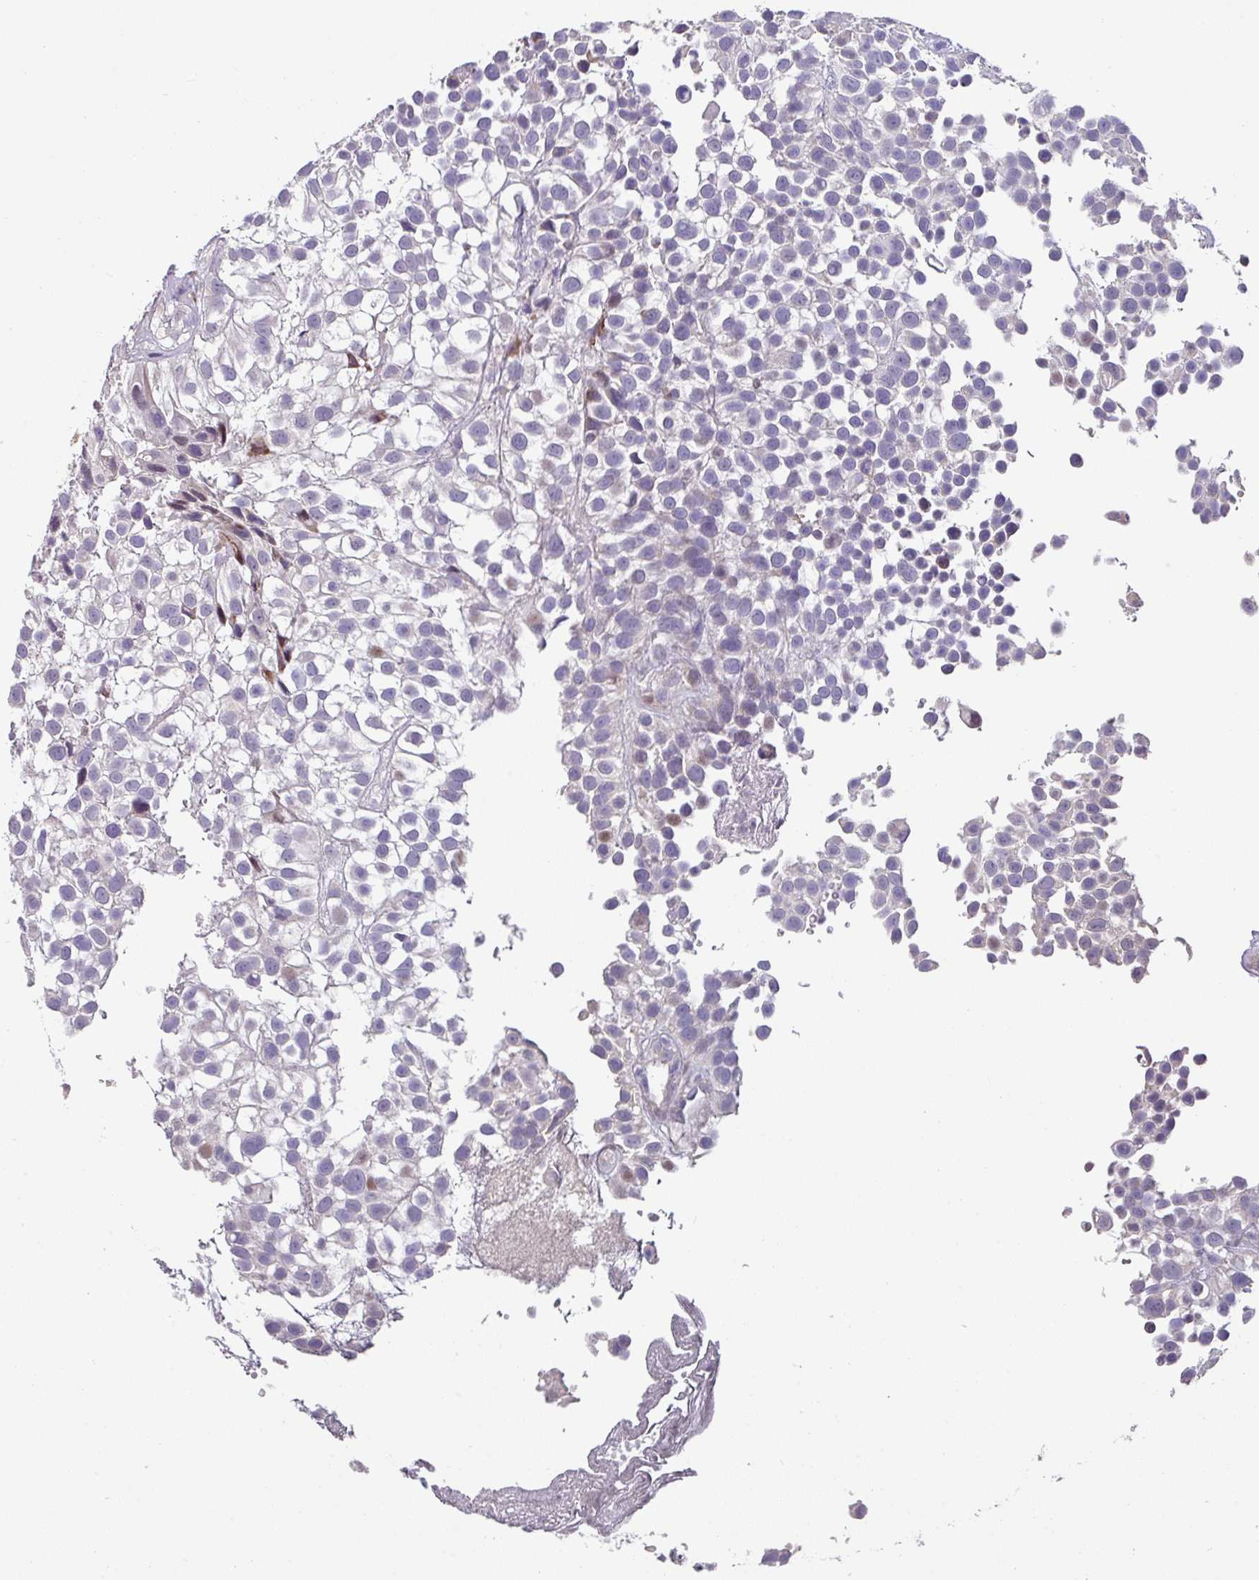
{"staining": {"intensity": "negative", "quantity": "none", "location": "none"}, "tissue": "urothelial cancer", "cell_type": "Tumor cells", "image_type": "cancer", "snomed": [{"axis": "morphology", "description": "Urothelial carcinoma, High grade"}, {"axis": "topography", "description": "Urinary bladder"}], "caption": "Immunohistochemistry (IHC) photomicrograph of human urothelial carcinoma (high-grade) stained for a protein (brown), which displays no positivity in tumor cells.", "gene": "KLHL3", "patient": {"sex": "male", "age": 56}}